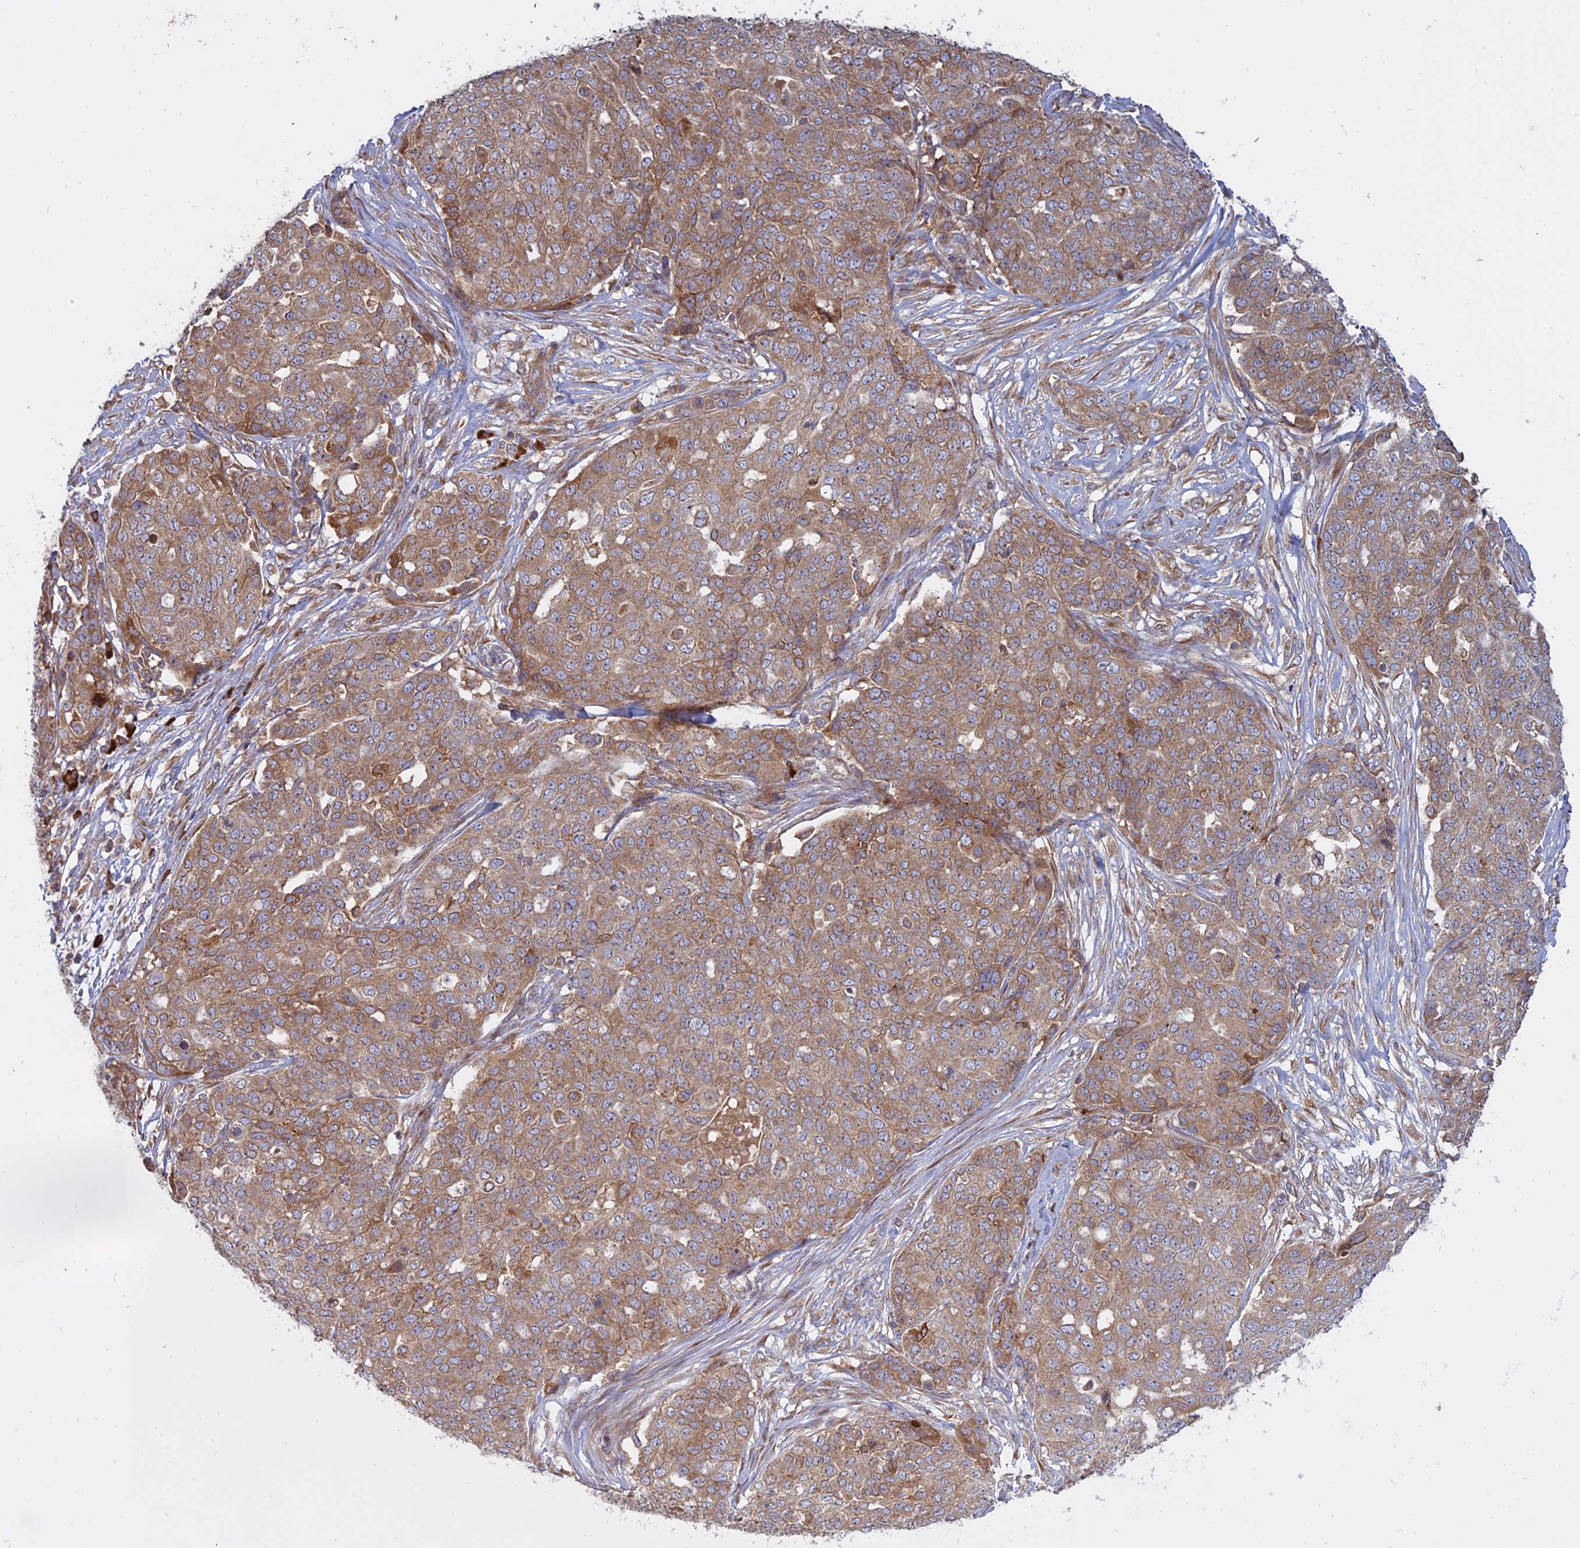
{"staining": {"intensity": "moderate", "quantity": ">75%", "location": "cytoplasmic/membranous"}, "tissue": "ovarian cancer", "cell_type": "Tumor cells", "image_type": "cancer", "snomed": [{"axis": "morphology", "description": "Cystadenocarcinoma, serous, NOS"}, {"axis": "topography", "description": "Soft tissue"}, {"axis": "topography", "description": "Ovary"}], "caption": "Ovarian cancer stained with DAB immunohistochemistry (IHC) reveals medium levels of moderate cytoplasmic/membranous expression in approximately >75% of tumor cells.", "gene": "TMEM208", "patient": {"sex": "female", "age": 57}}